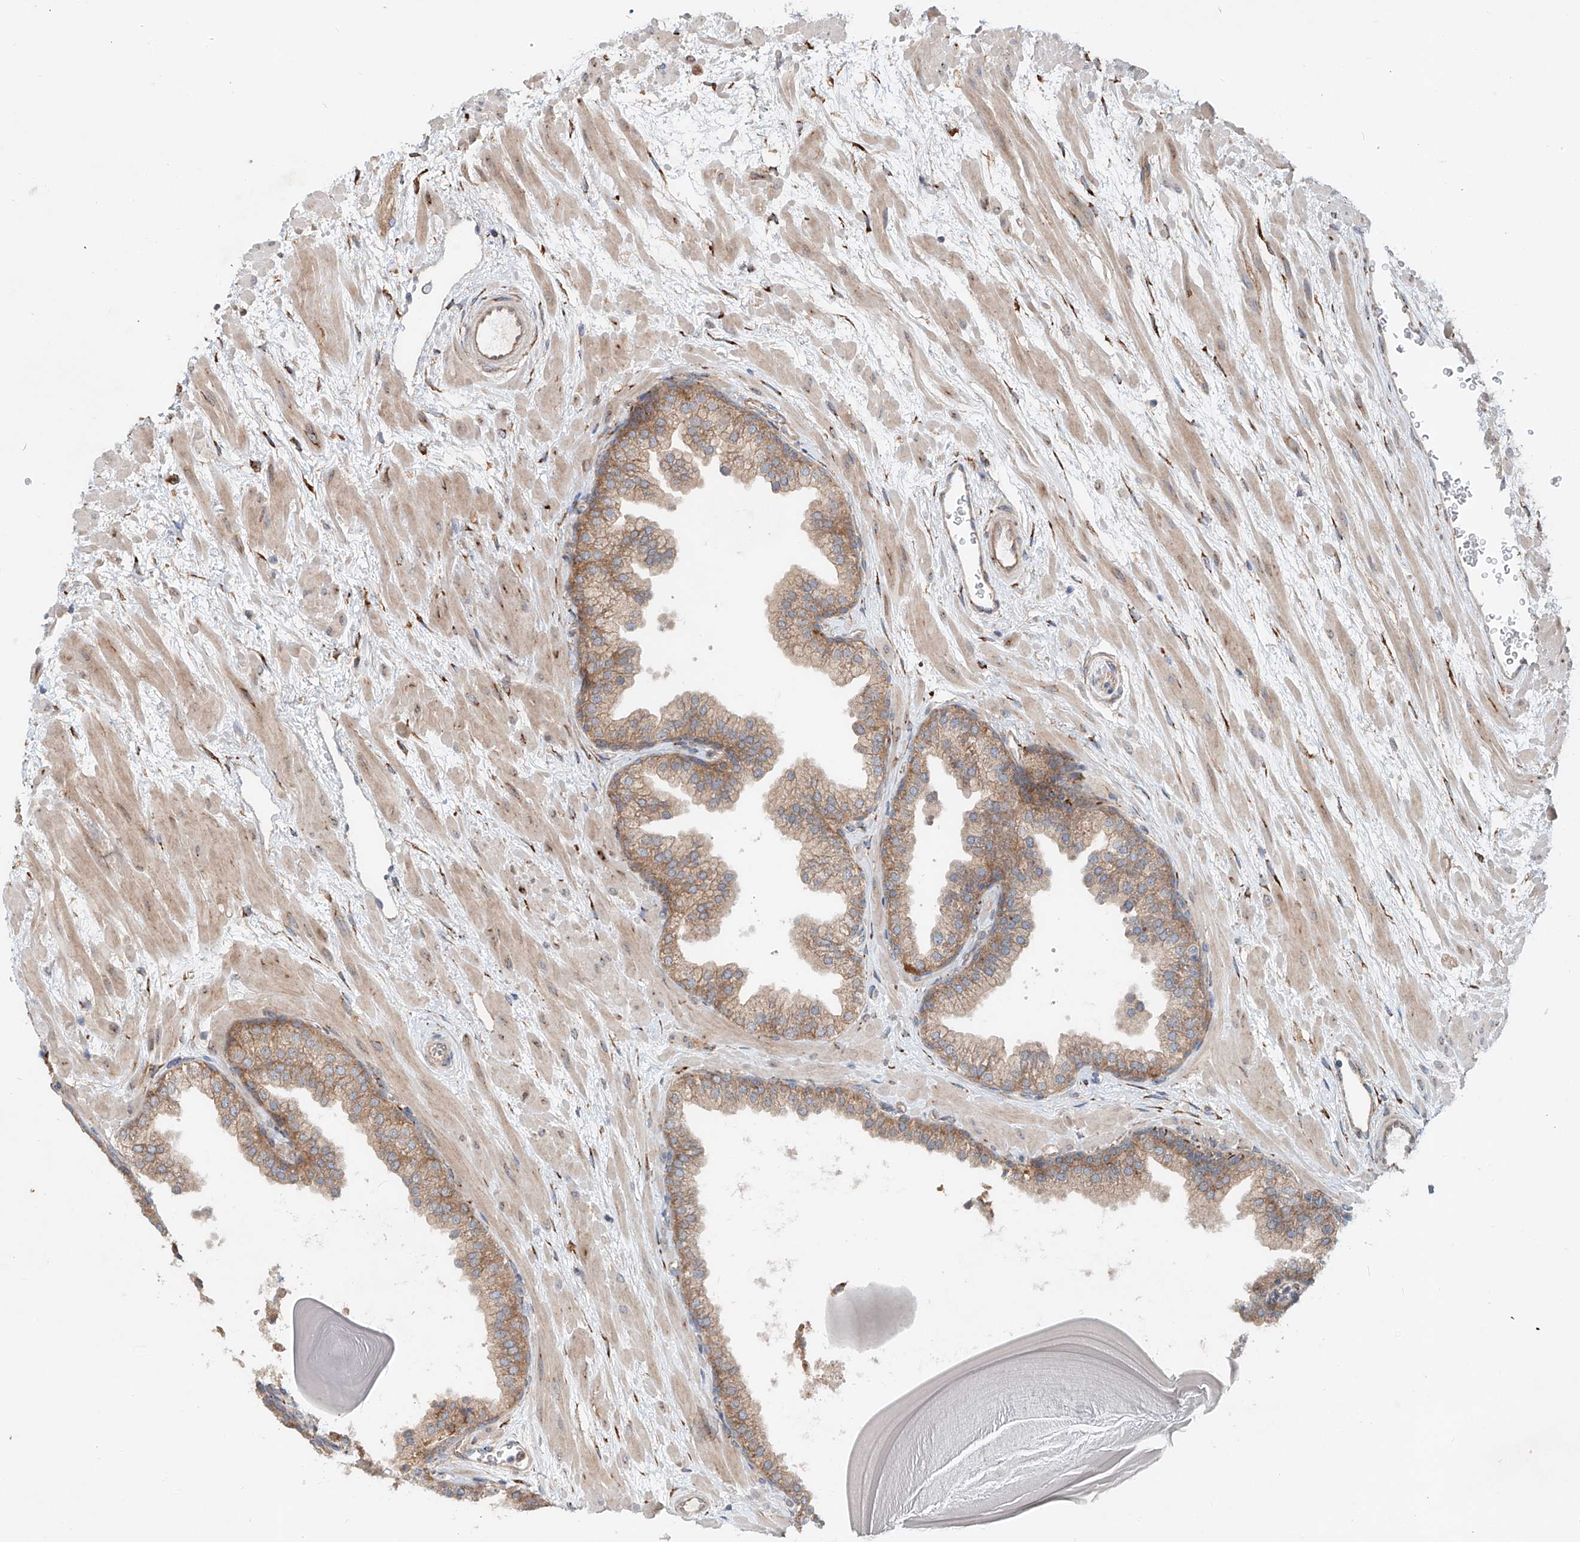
{"staining": {"intensity": "moderate", "quantity": ">75%", "location": "cytoplasmic/membranous"}, "tissue": "prostate", "cell_type": "Glandular cells", "image_type": "normal", "snomed": [{"axis": "morphology", "description": "Normal tissue, NOS"}, {"axis": "topography", "description": "Prostate"}], "caption": "DAB immunohistochemical staining of normal prostate displays moderate cytoplasmic/membranous protein positivity in approximately >75% of glandular cells.", "gene": "SNAP29", "patient": {"sex": "male", "age": 48}}